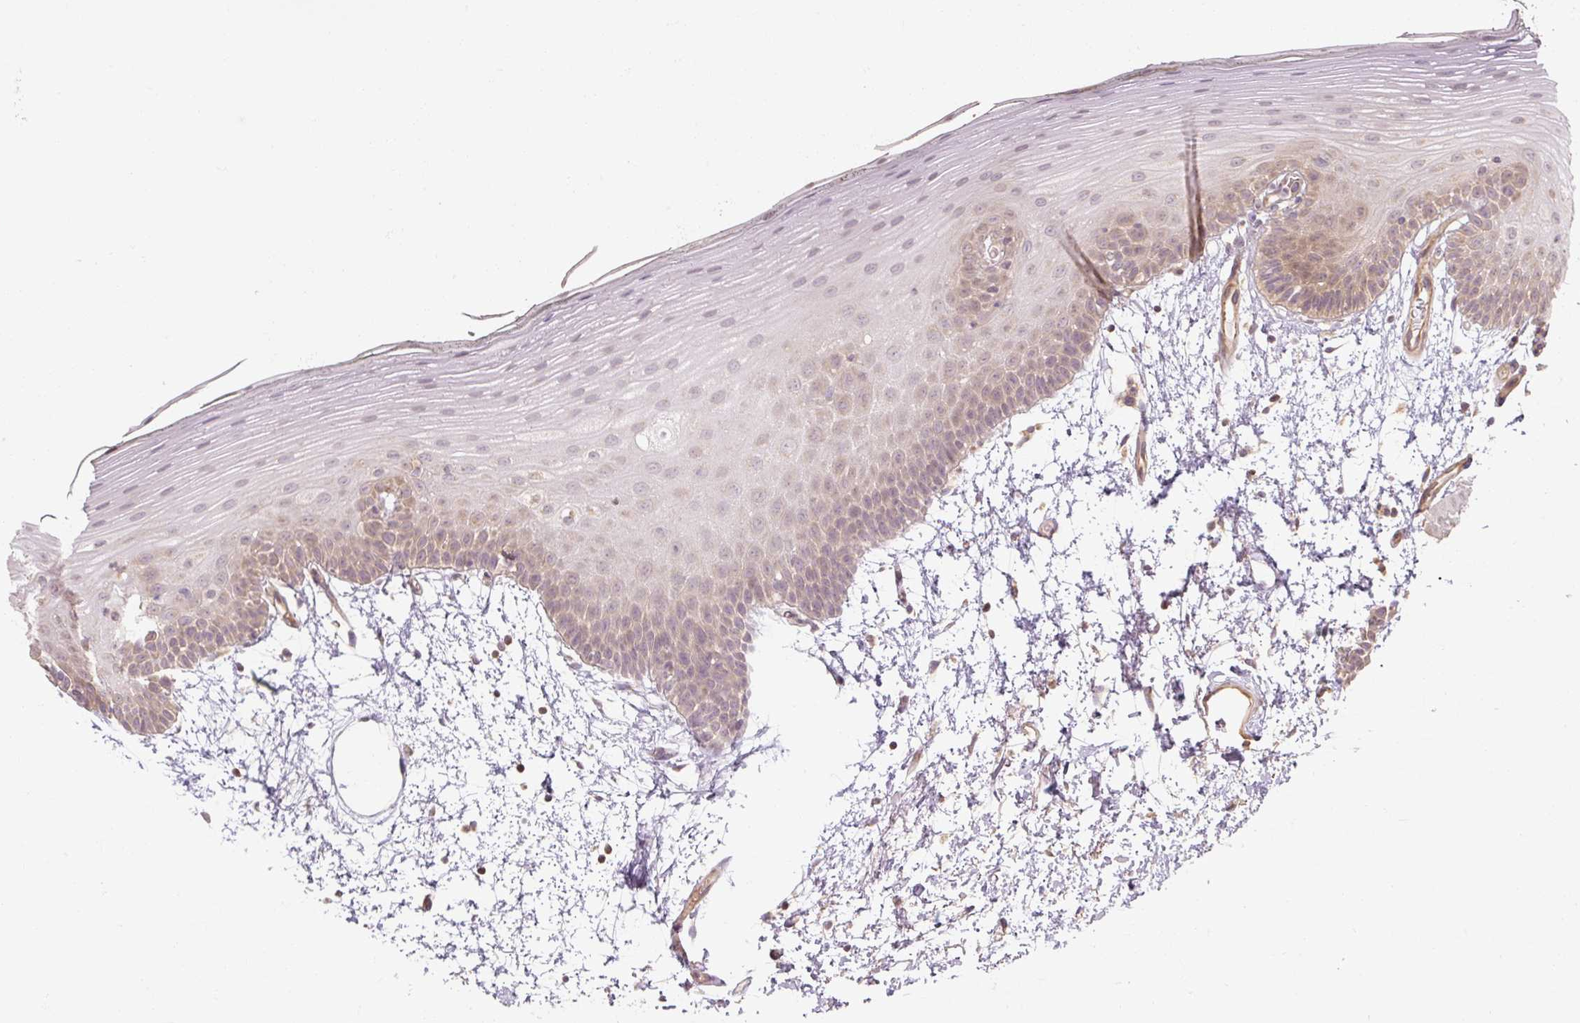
{"staining": {"intensity": "weak", "quantity": "25%-75%", "location": "cytoplasmic/membranous"}, "tissue": "oral mucosa", "cell_type": "Squamous epithelial cells", "image_type": "normal", "snomed": [{"axis": "morphology", "description": "Normal tissue, NOS"}, {"axis": "morphology", "description": "Squamous cell carcinoma, NOS"}, {"axis": "topography", "description": "Oral tissue"}, {"axis": "topography", "description": "Head-Neck"}], "caption": "The photomicrograph reveals staining of unremarkable oral mucosa, revealing weak cytoplasmic/membranous protein expression (brown color) within squamous epithelial cells. The protein is stained brown, and the nuclei are stained in blue (DAB IHC with brightfield microscopy, high magnification).", "gene": "RB1CC1", "patient": {"sex": "female", "age": 81}}